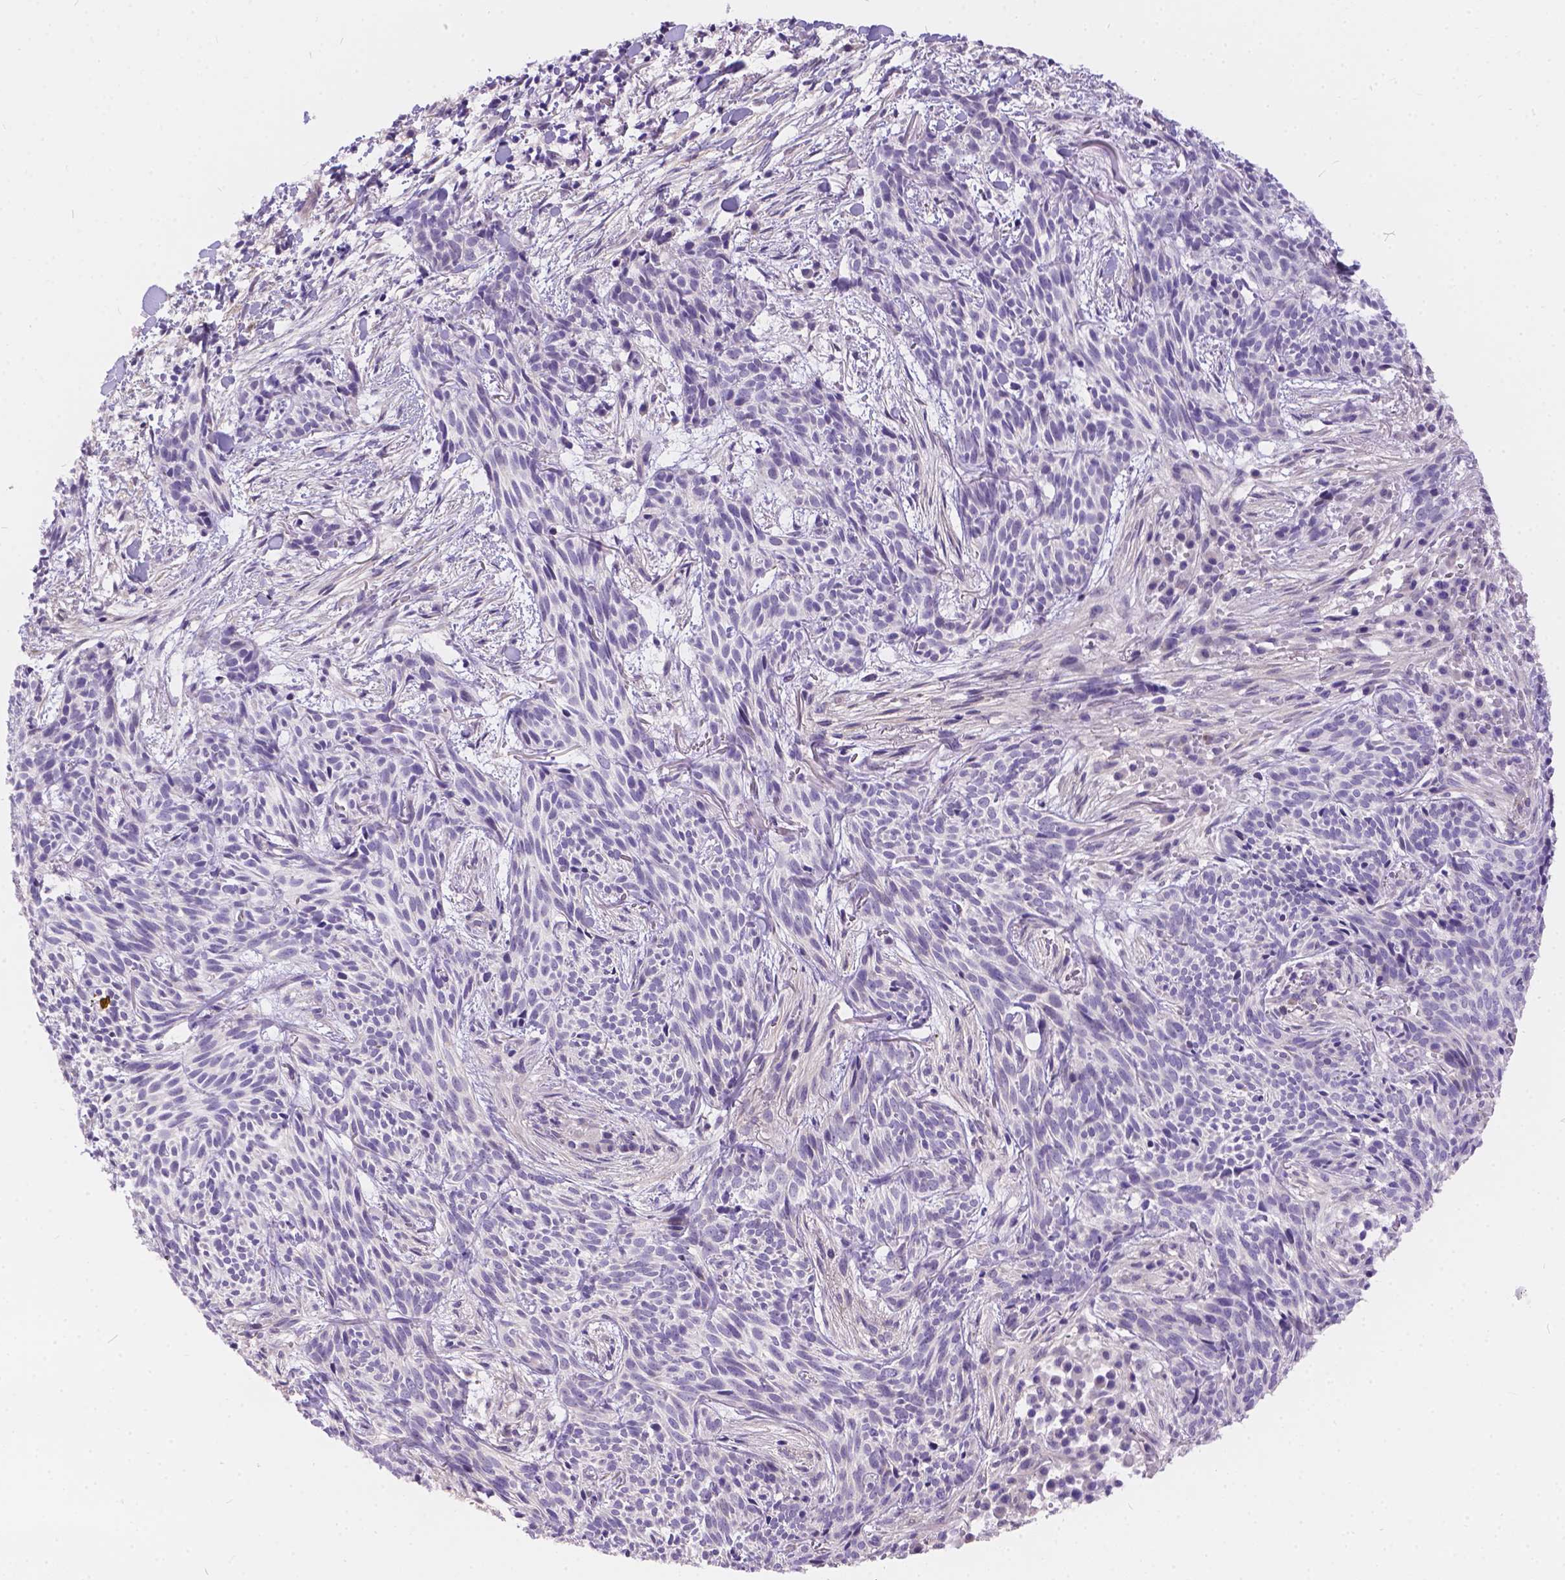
{"staining": {"intensity": "negative", "quantity": "none", "location": "none"}, "tissue": "skin cancer", "cell_type": "Tumor cells", "image_type": "cancer", "snomed": [{"axis": "morphology", "description": "Basal cell carcinoma"}, {"axis": "topography", "description": "Skin"}], "caption": "IHC of basal cell carcinoma (skin) exhibits no staining in tumor cells.", "gene": "DLEC1", "patient": {"sex": "male", "age": 71}}